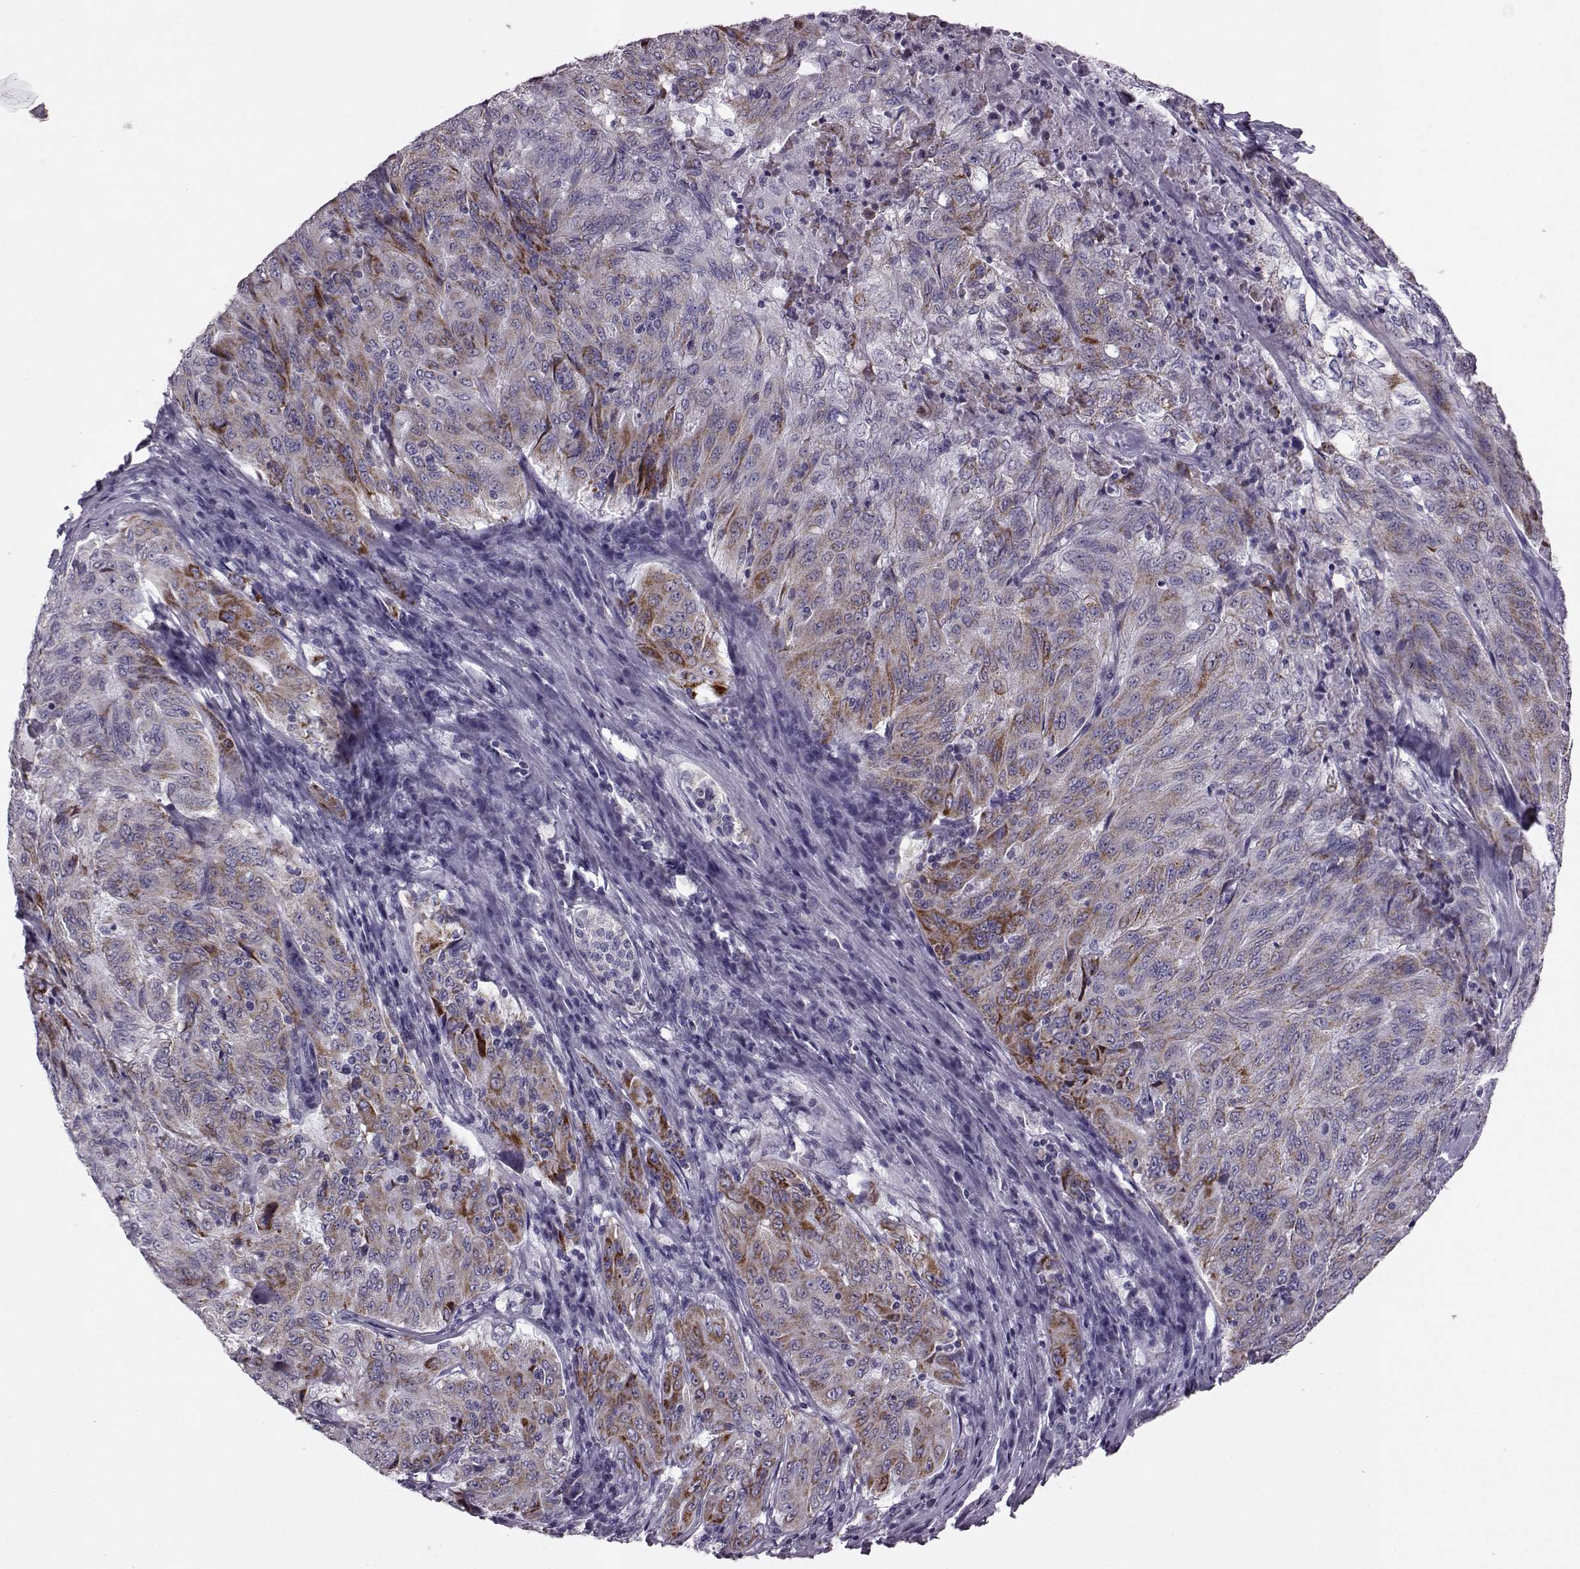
{"staining": {"intensity": "moderate", "quantity": ">75%", "location": "cytoplasmic/membranous"}, "tissue": "pancreatic cancer", "cell_type": "Tumor cells", "image_type": "cancer", "snomed": [{"axis": "morphology", "description": "Adenocarcinoma, NOS"}, {"axis": "topography", "description": "Pancreas"}], "caption": "Immunohistochemical staining of human pancreatic cancer (adenocarcinoma) reveals moderate cytoplasmic/membranous protein staining in about >75% of tumor cells.", "gene": "RIMS2", "patient": {"sex": "male", "age": 63}}